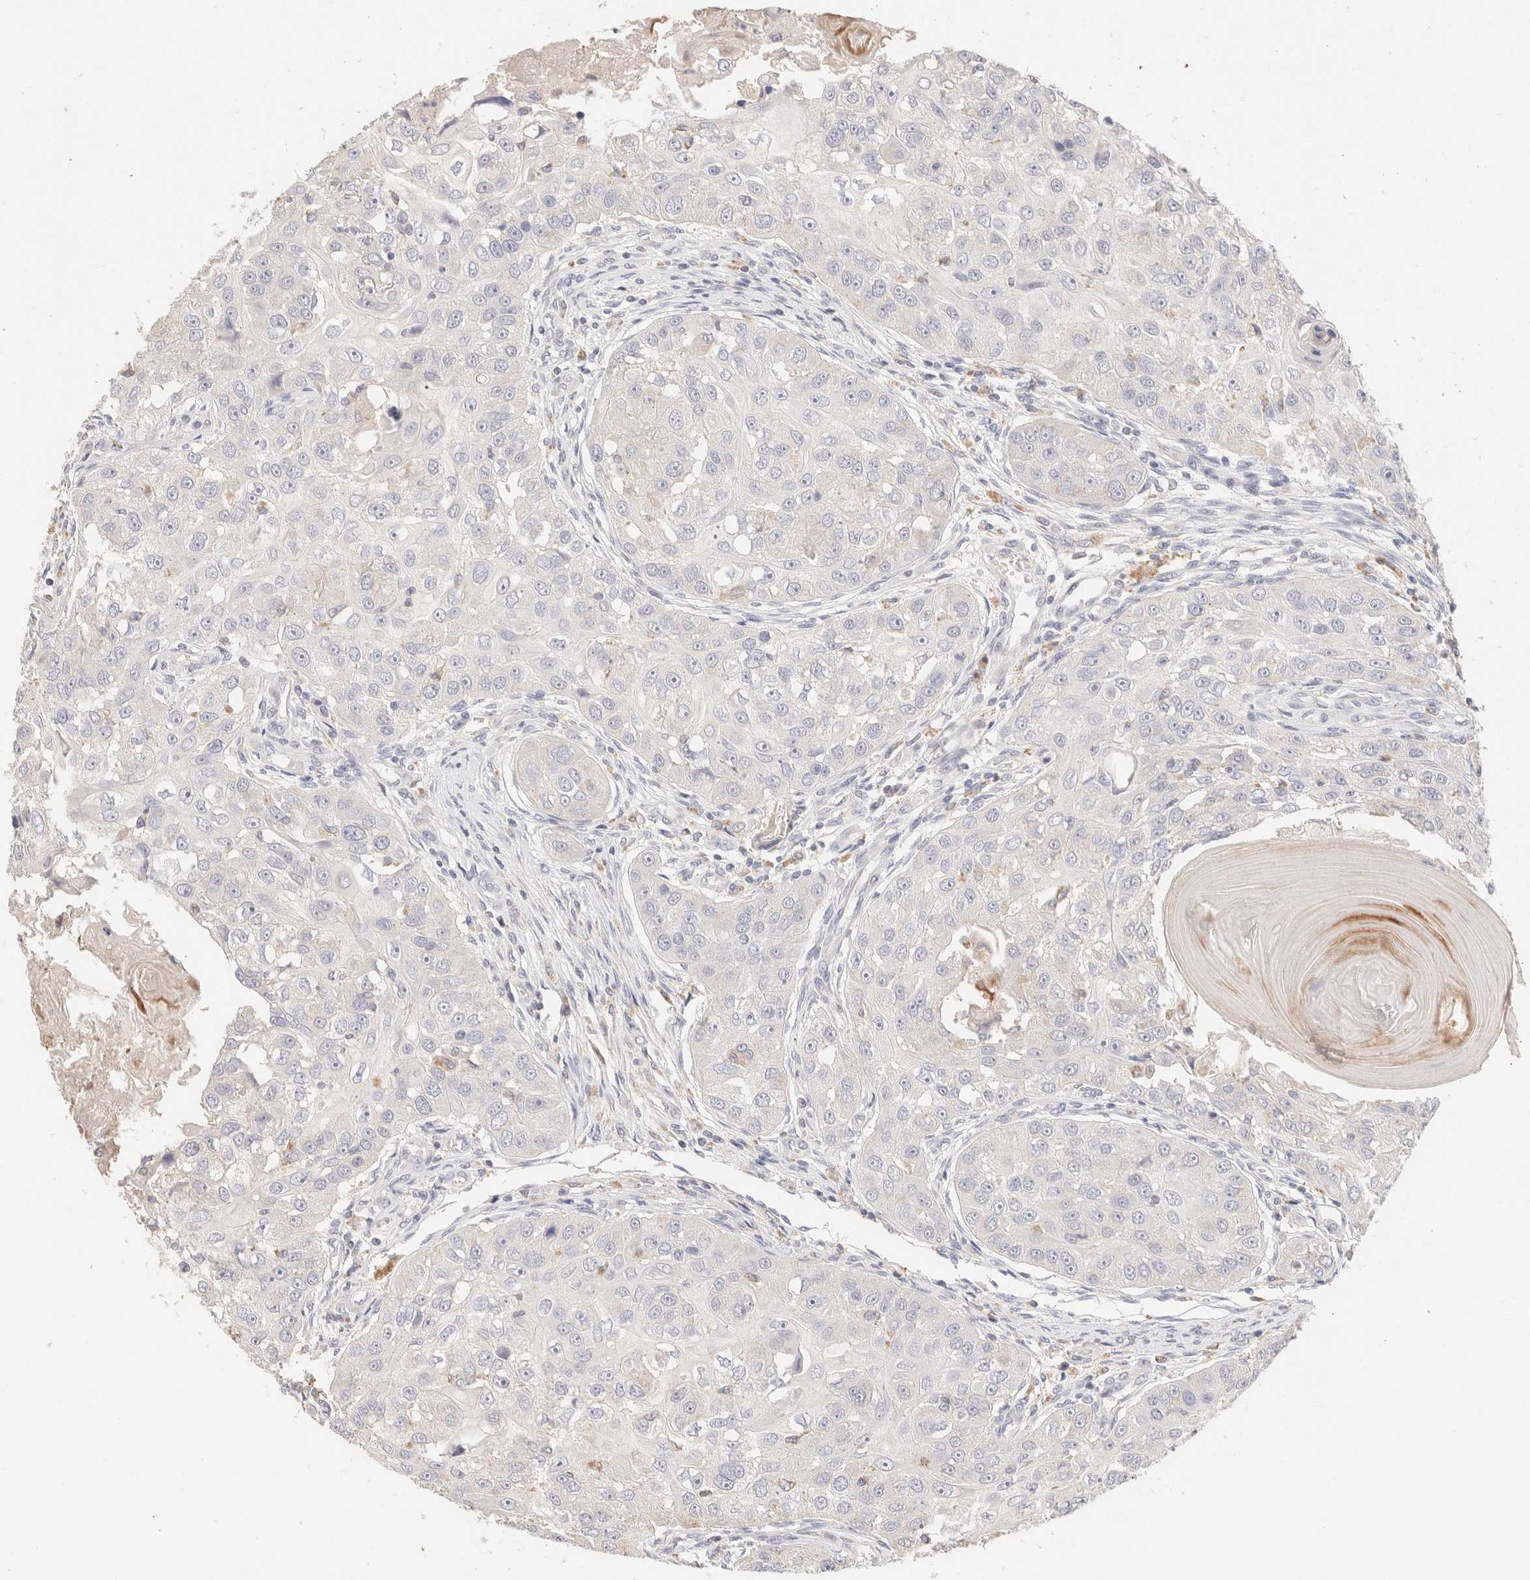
{"staining": {"intensity": "negative", "quantity": "none", "location": "none"}, "tissue": "head and neck cancer", "cell_type": "Tumor cells", "image_type": "cancer", "snomed": [{"axis": "morphology", "description": "Normal tissue, NOS"}, {"axis": "morphology", "description": "Squamous cell carcinoma, NOS"}, {"axis": "topography", "description": "Skeletal muscle"}, {"axis": "topography", "description": "Head-Neck"}], "caption": "The micrograph shows no significant staining in tumor cells of head and neck cancer.", "gene": "SCGB2A2", "patient": {"sex": "male", "age": 51}}